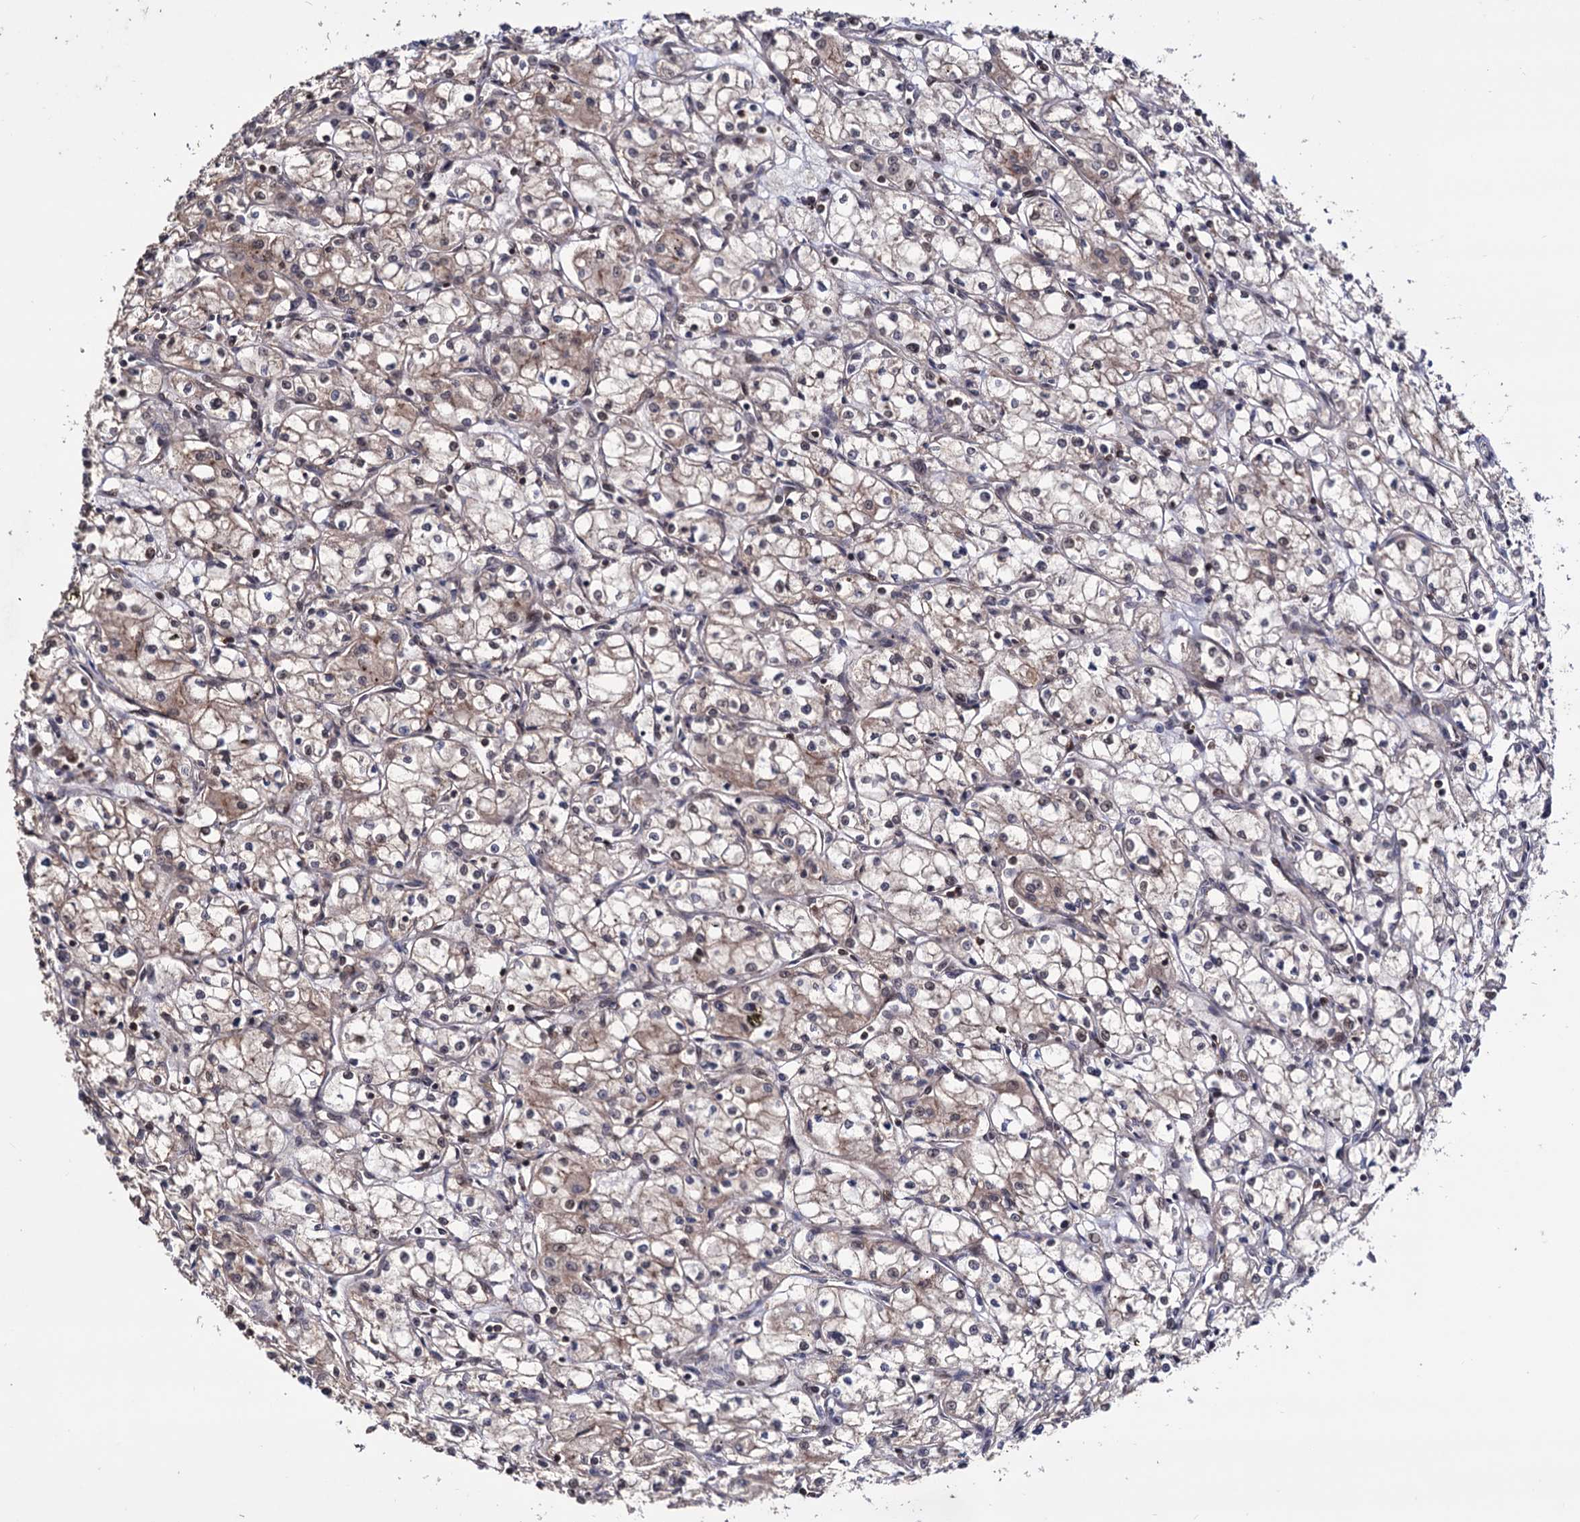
{"staining": {"intensity": "weak", "quantity": "<25%", "location": "cytoplasmic/membranous"}, "tissue": "renal cancer", "cell_type": "Tumor cells", "image_type": "cancer", "snomed": [{"axis": "morphology", "description": "Adenocarcinoma, NOS"}, {"axis": "topography", "description": "Kidney"}], "caption": "A photomicrograph of renal cancer stained for a protein reveals no brown staining in tumor cells. The staining is performed using DAB brown chromogen with nuclei counter-stained in using hematoxylin.", "gene": "KLF5", "patient": {"sex": "male", "age": 59}}